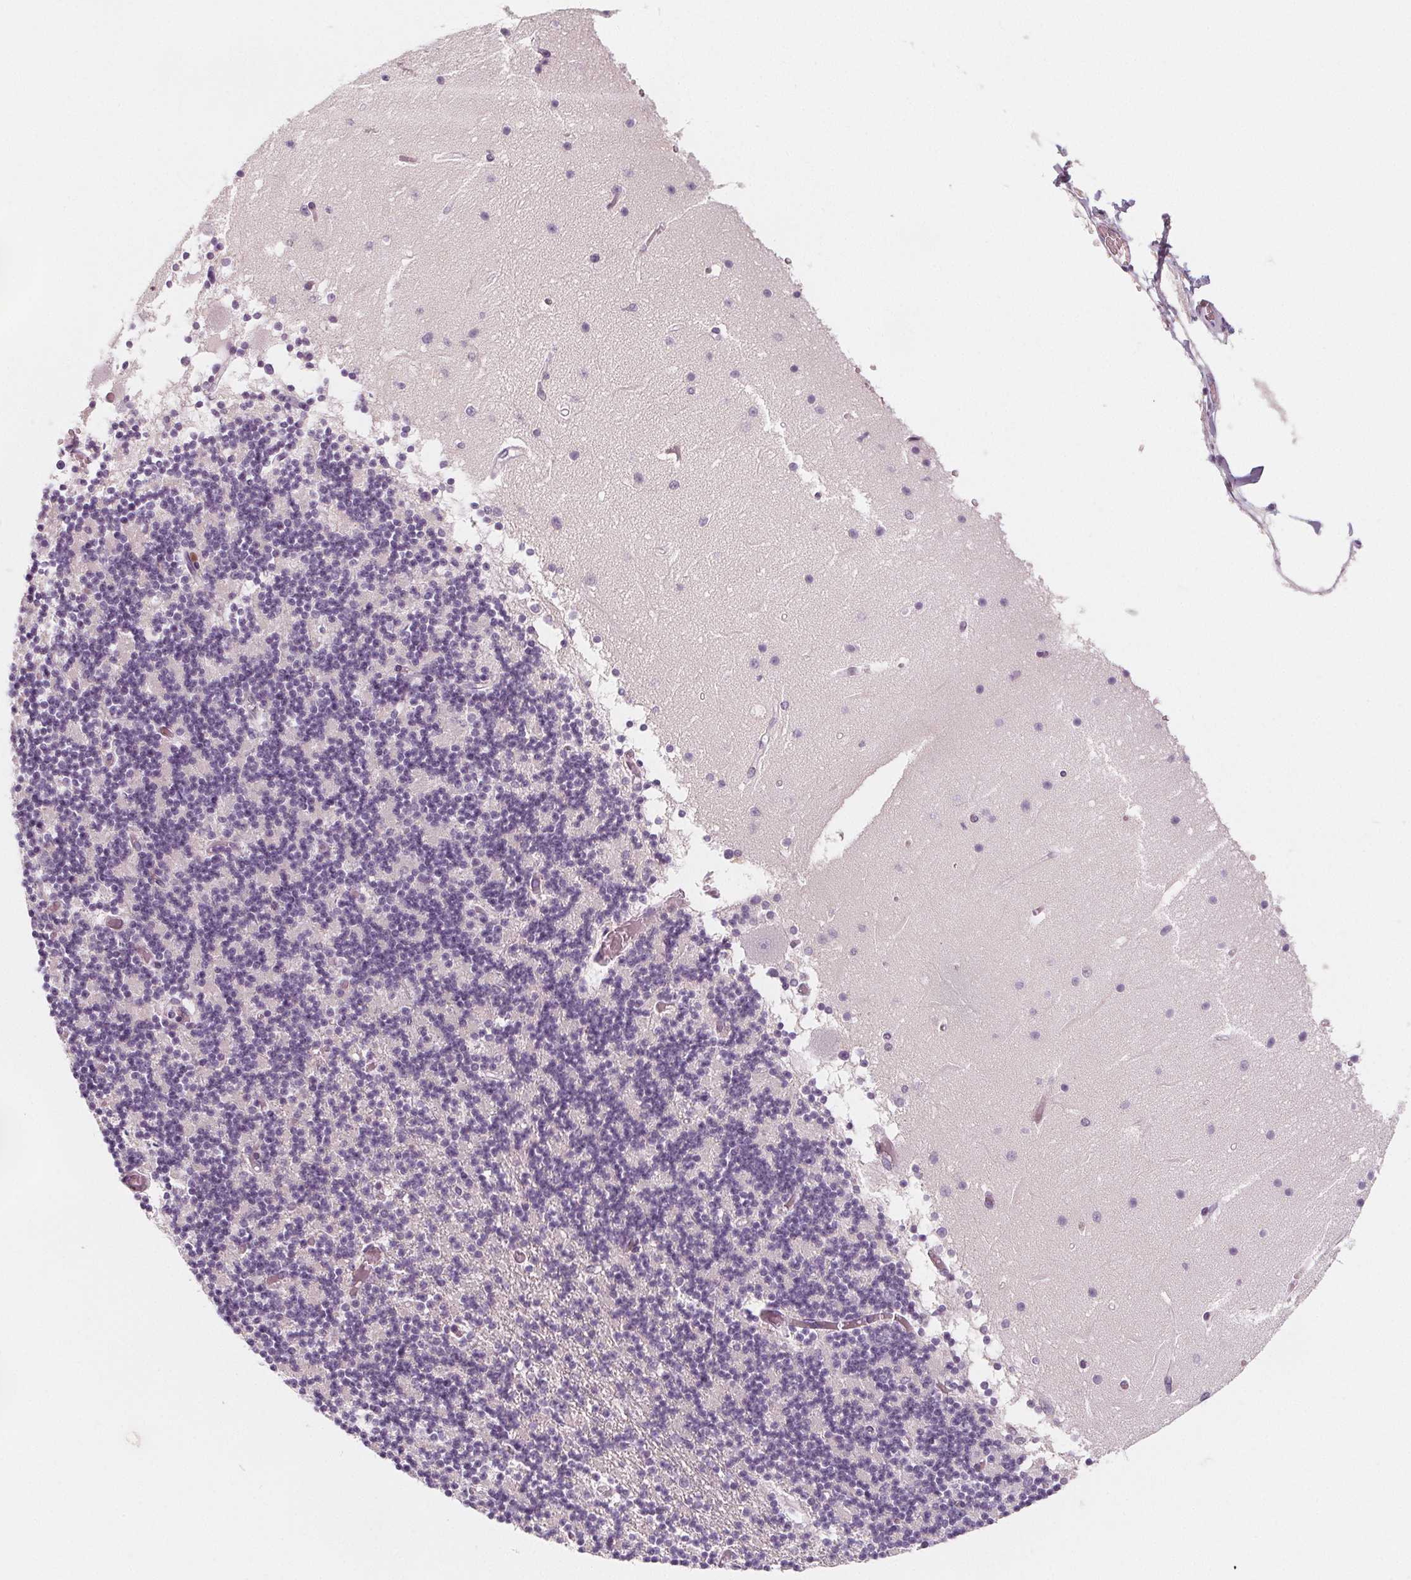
{"staining": {"intensity": "negative", "quantity": "none", "location": "none"}, "tissue": "cerebellum", "cell_type": "Cells in granular layer", "image_type": "normal", "snomed": [{"axis": "morphology", "description": "Normal tissue, NOS"}, {"axis": "topography", "description": "Cerebellum"}], "caption": "IHC histopathology image of unremarkable cerebellum: human cerebellum stained with DAB exhibits no significant protein expression in cells in granular layer.", "gene": "DBX2", "patient": {"sex": "female", "age": 28}}